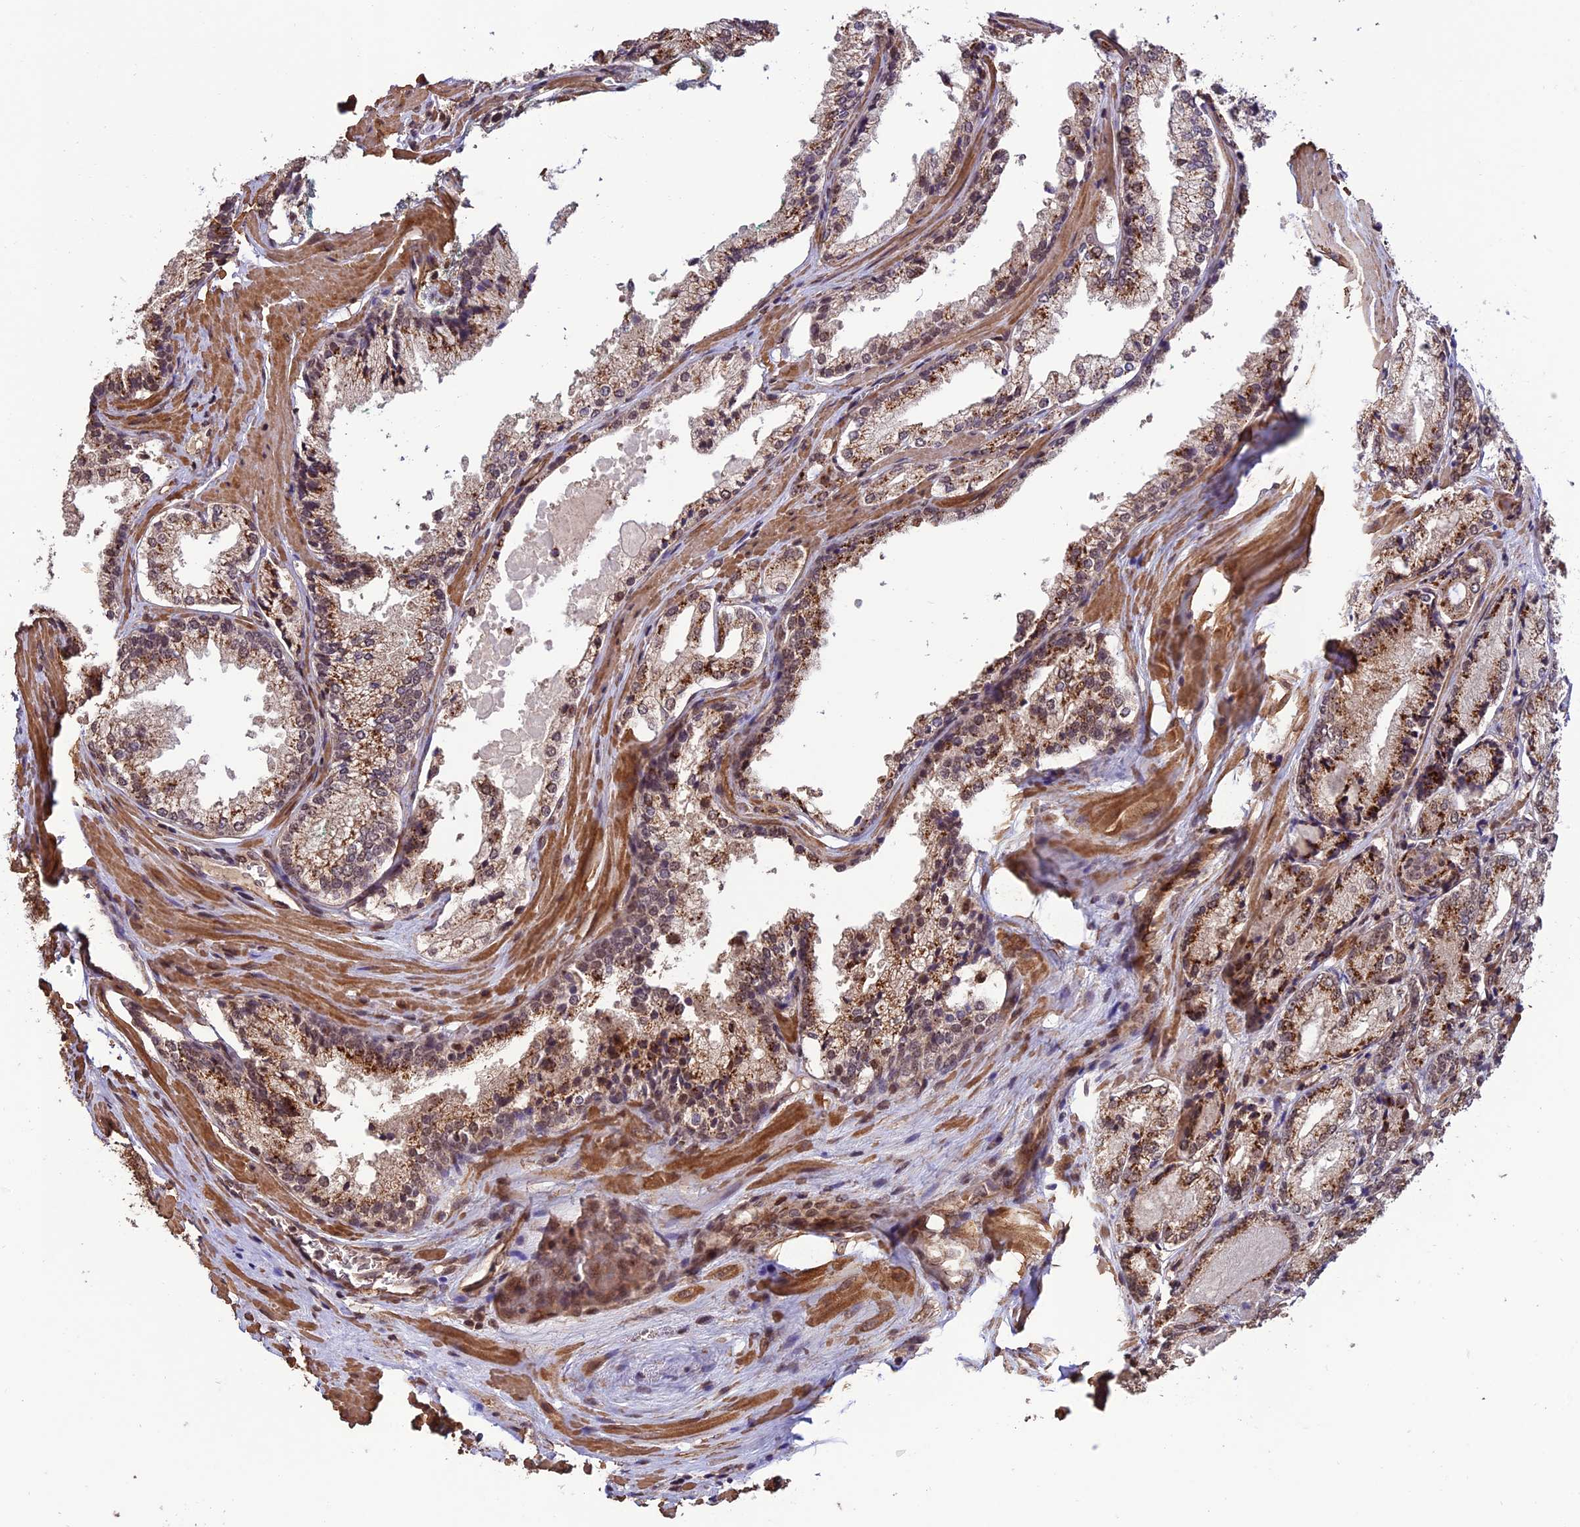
{"staining": {"intensity": "strong", "quantity": ">75%", "location": "cytoplasmic/membranous"}, "tissue": "prostate cancer", "cell_type": "Tumor cells", "image_type": "cancer", "snomed": [{"axis": "morphology", "description": "Adenocarcinoma, Low grade"}, {"axis": "topography", "description": "Prostate"}], "caption": "Prostate cancer tissue exhibits strong cytoplasmic/membranous expression in approximately >75% of tumor cells, visualized by immunohistochemistry. (brown staining indicates protein expression, while blue staining denotes nuclei).", "gene": "CABIN1", "patient": {"sex": "male", "age": 74}}